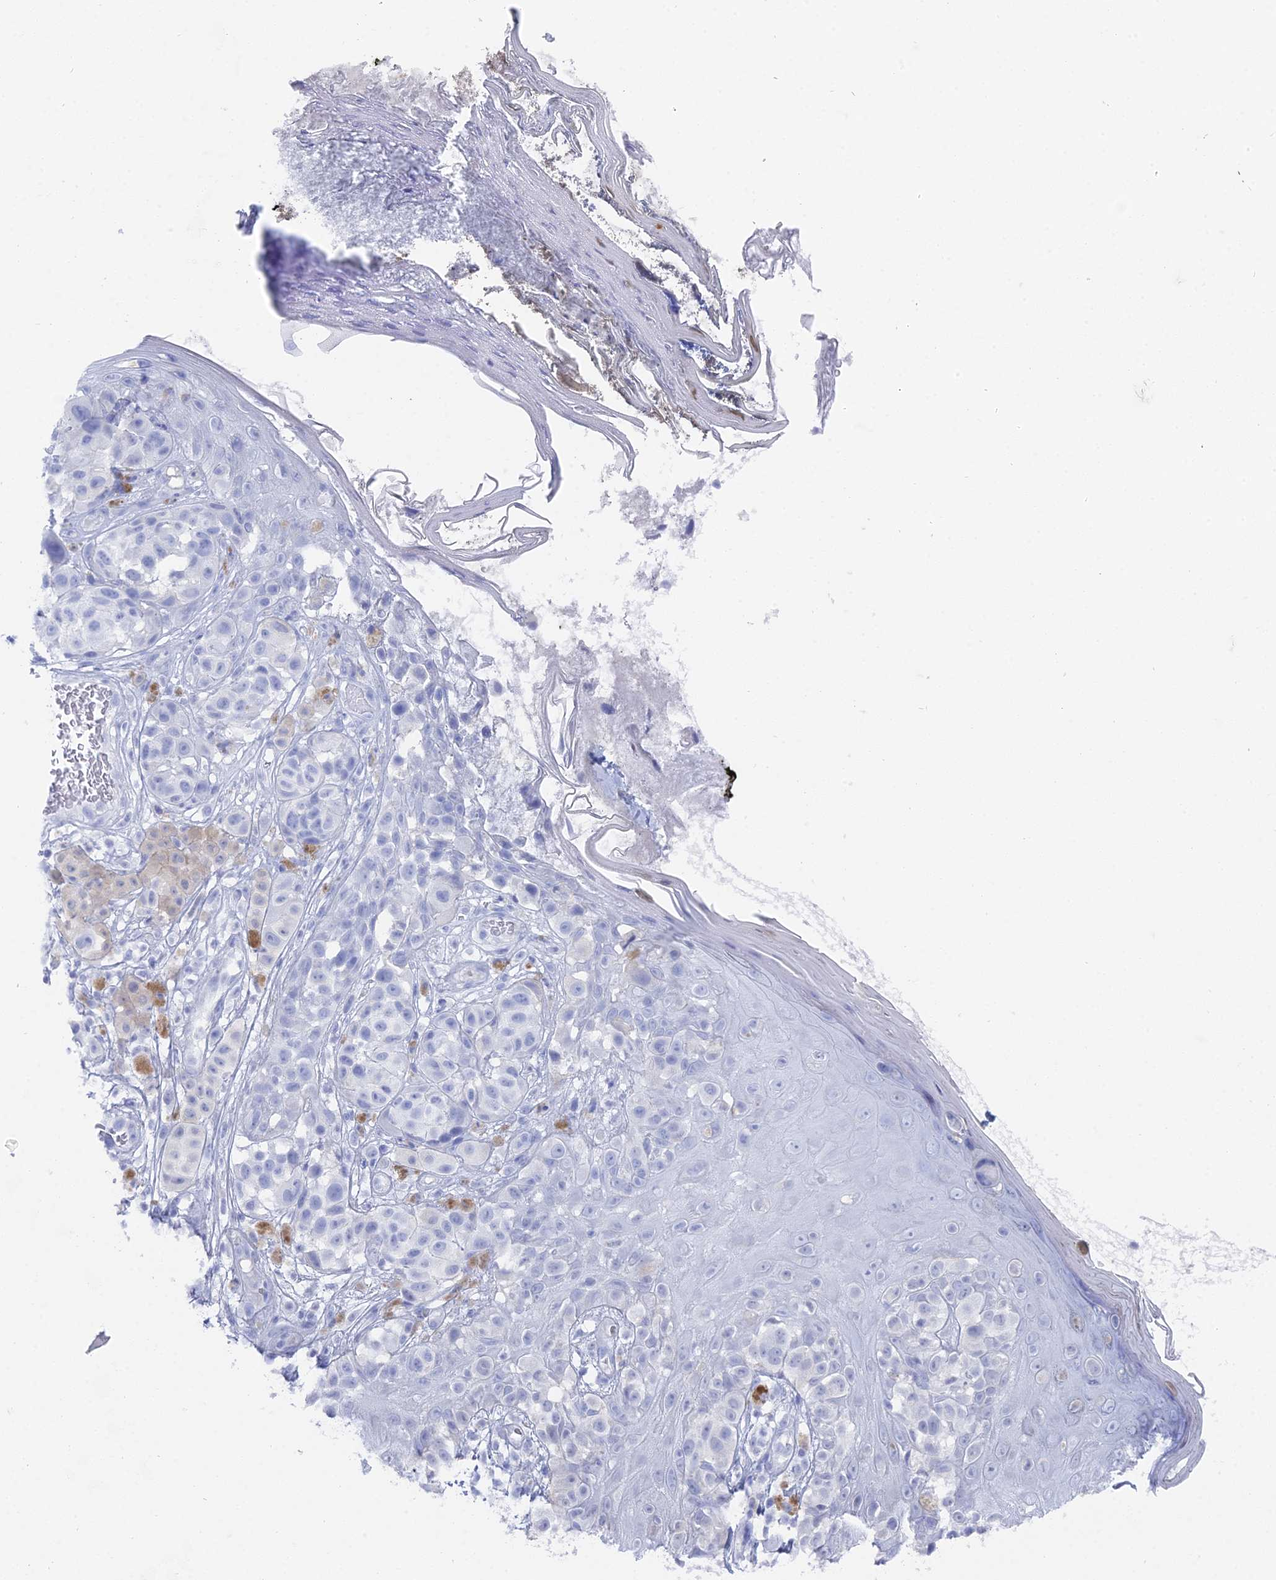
{"staining": {"intensity": "negative", "quantity": "none", "location": "none"}, "tissue": "melanoma", "cell_type": "Tumor cells", "image_type": "cancer", "snomed": [{"axis": "morphology", "description": "Malignant melanoma, NOS"}, {"axis": "topography", "description": "Skin"}], "caption": "IHC photomicrograph of neoplastic tissue: human melanoma stained with DAB (3,3'-diaminobenzidine) shows no significant protein staining in tumor cells.", "gene": "ENPP3", "patient": {"sex": "male", "age": 38}}